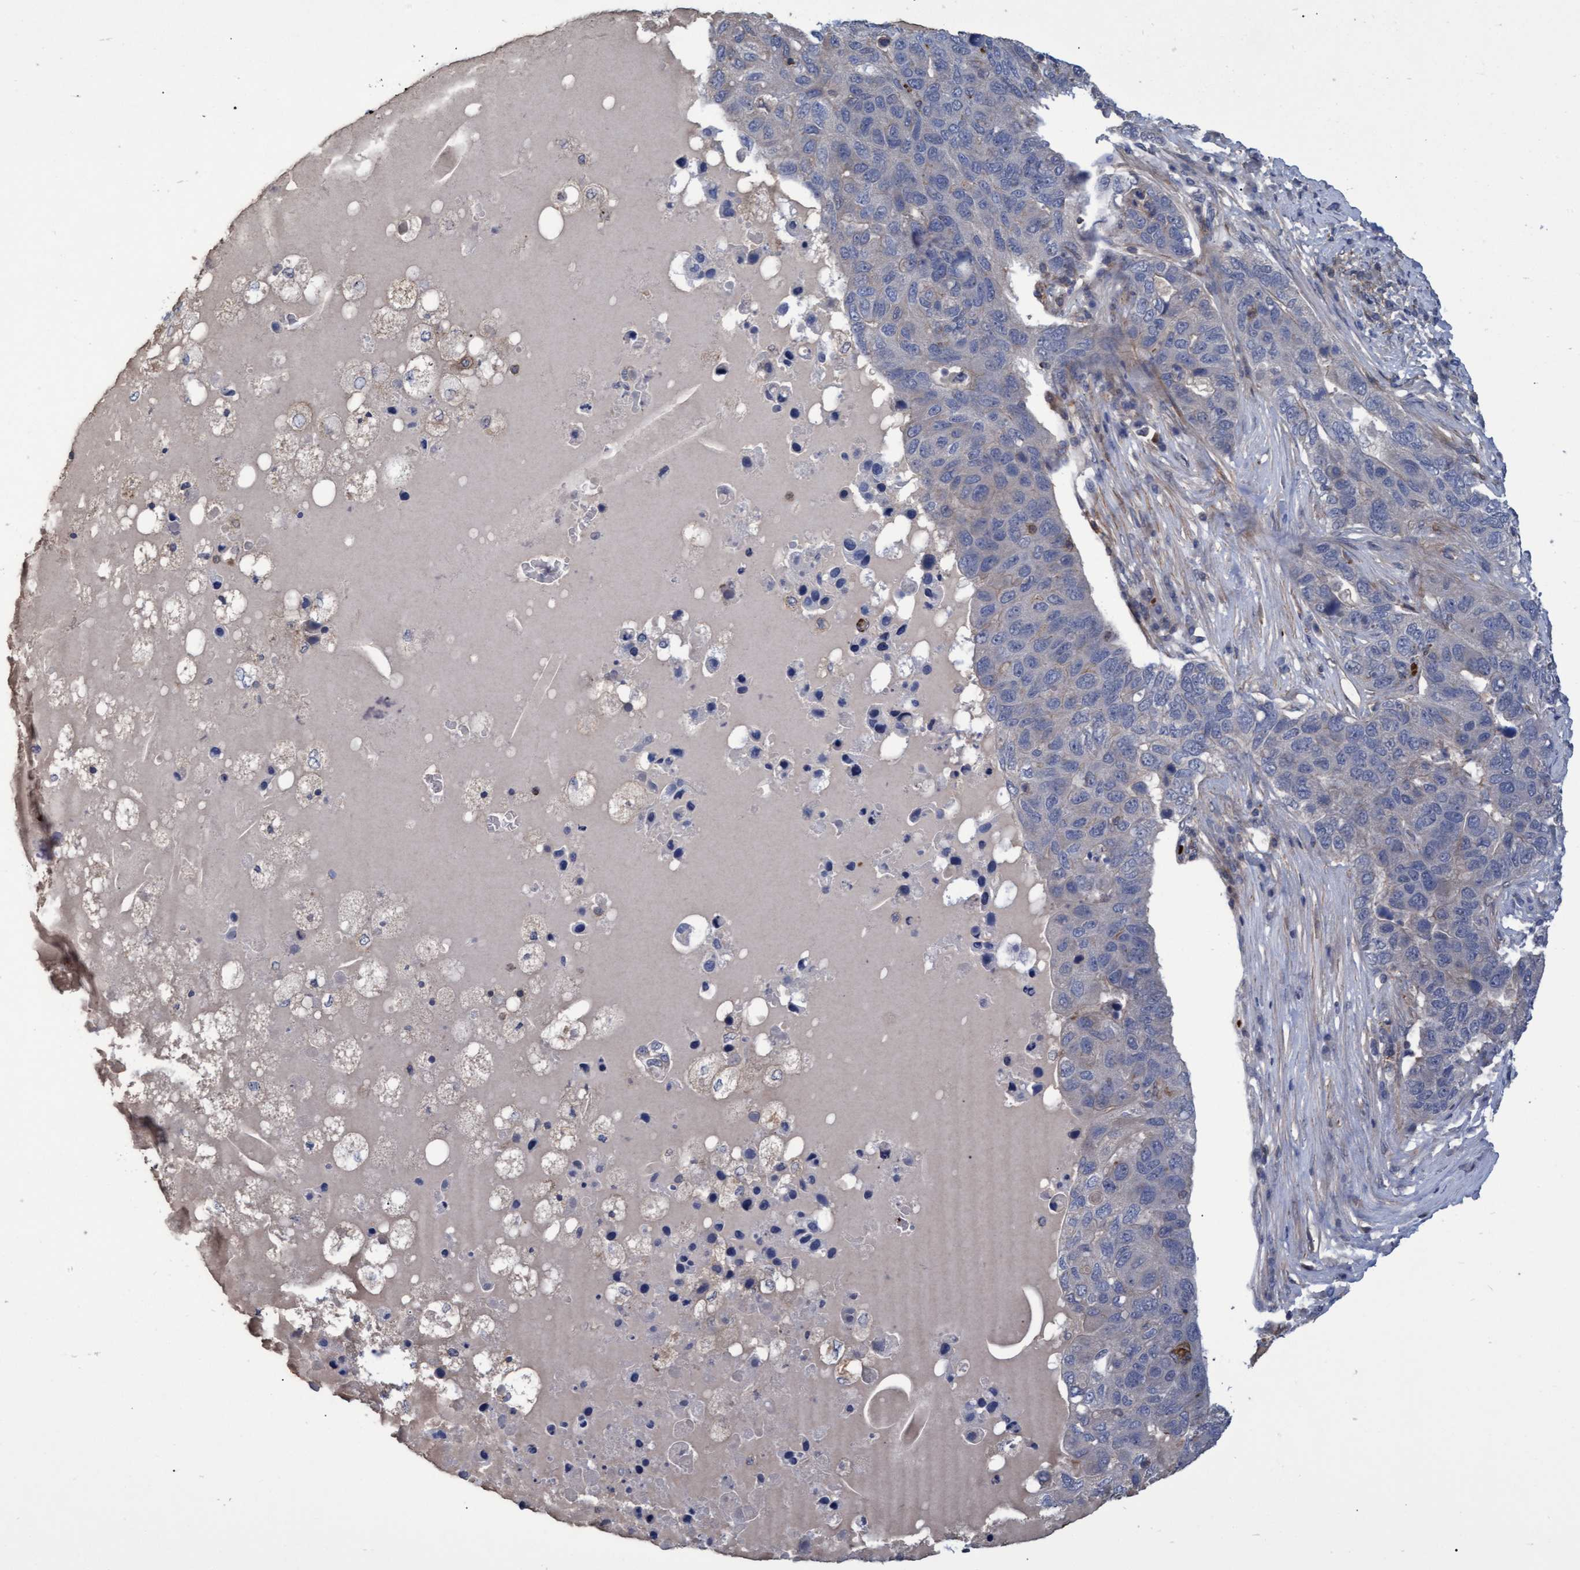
{"staining": {"intensity": "negative", "quantity": "none", "location": "none"}, "tissue": "pancreatic cancer", "cell_type": "Tumor cells", "image_type": "cancer", "snomed": [{"axis": "morphology", "description": "Adenocarcinoma, NOS"}, {"axis": "topography", "description": "Pancreas"}], "caption": "Histopathology image shows no significant protein positivity in tumor cells of pancreatic cancer. The staining was performed using DAB to visualize the protein expression in brown, while the nuclei were stained in blue with hematoxylin (Magnification: 20x).", "gene": "NAA15", "patient": {"sex": "female", "age": 61}}